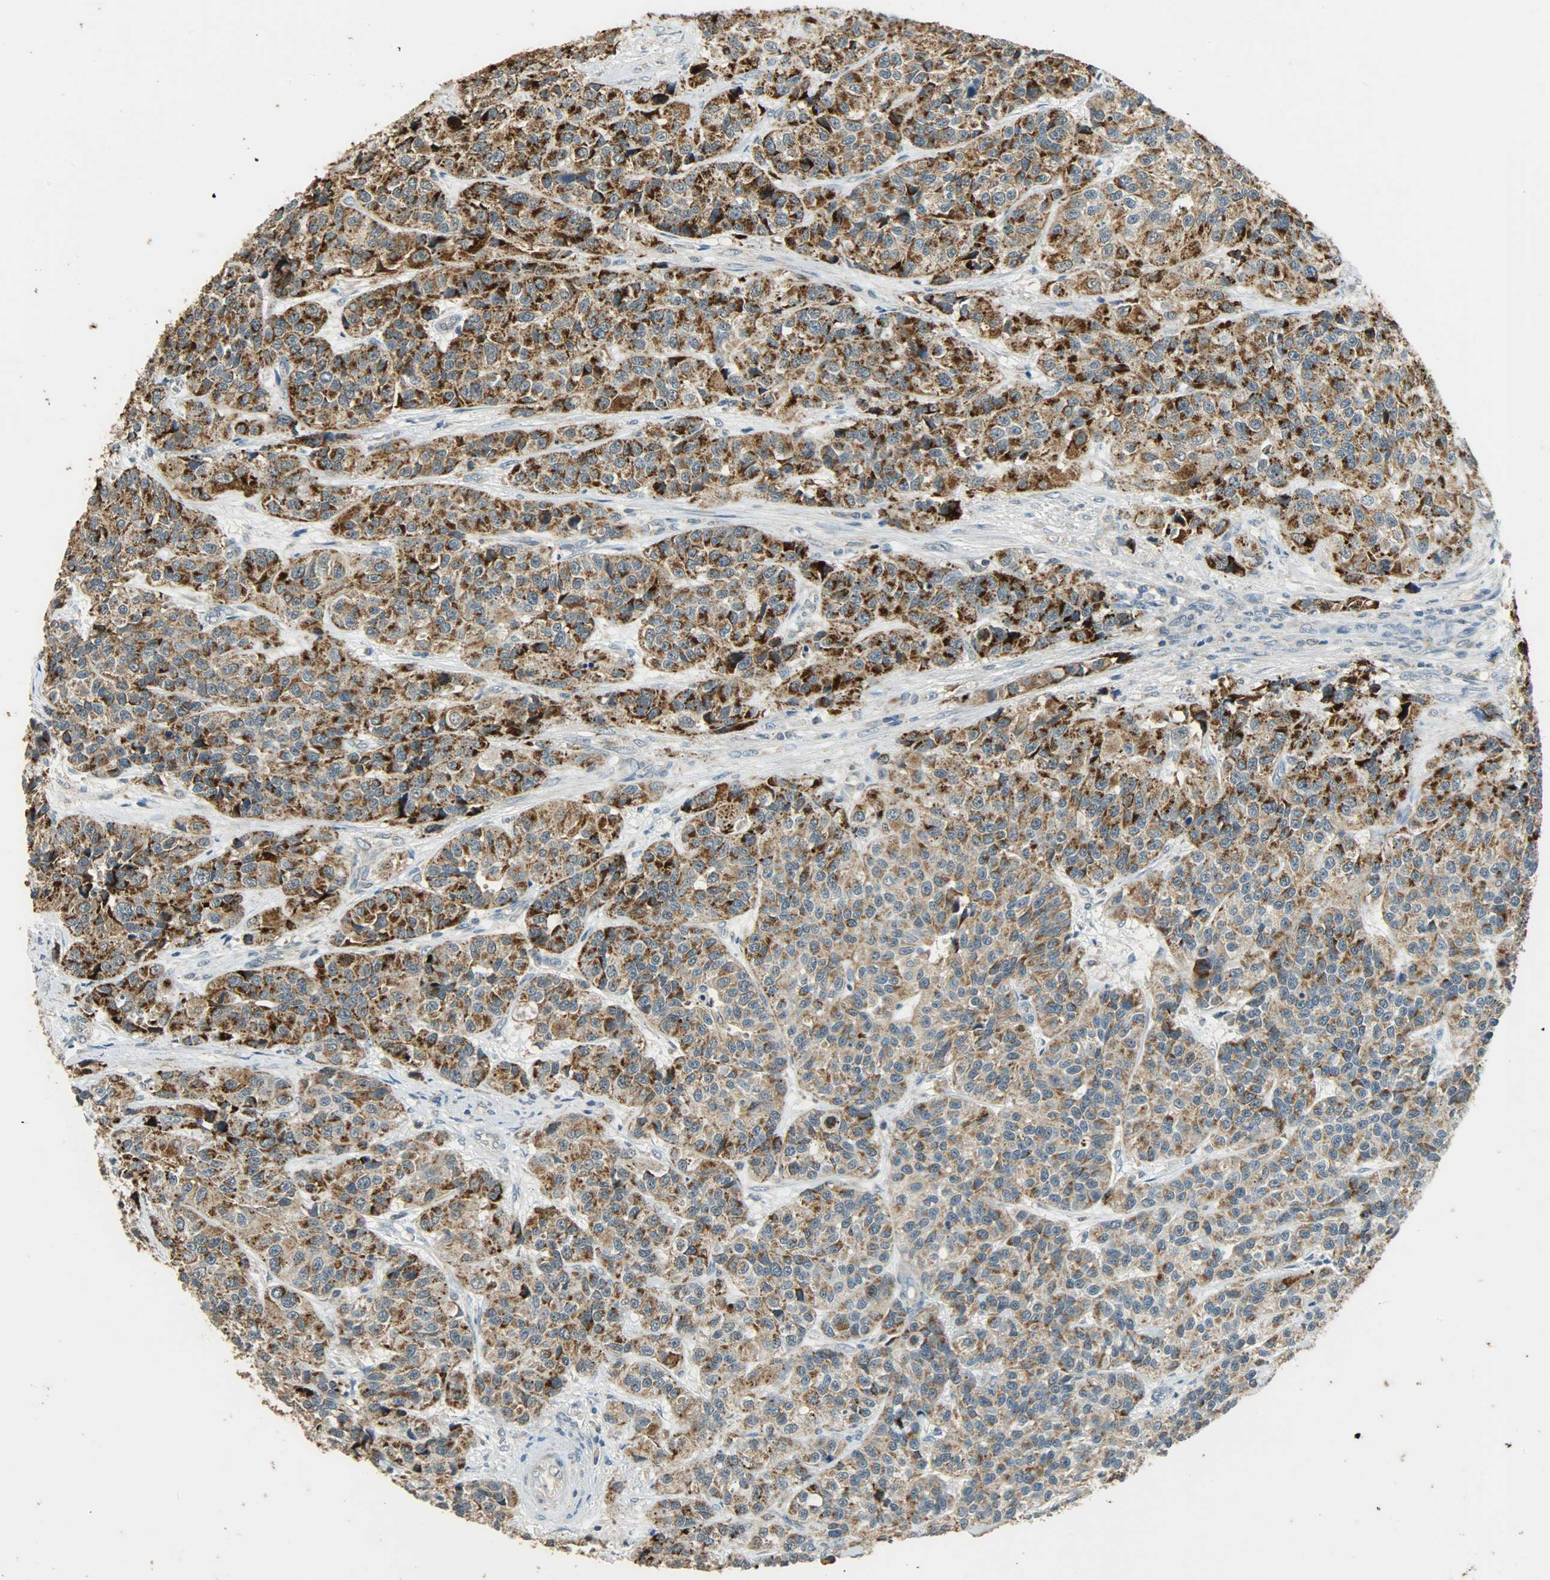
{"staining": {"intensity": "strong", "quantity": ">75%", "location": "cytoplasmic/membranous"}, "tissue": "urothelial cancer", "cell_type": "Tumor cells", "image_type": "cancer", "snomed": [{"axis": "morphology", "description": "Urothelial carcinoma, High grade"}, {"axis": "topography", "description": "Urinary bladder"}], "caption": "This histopathology image reveals immunohistochemistry staining of urothelial cancer, with high strong cytoplasmic/membranous expression in about >75% of tumor cells.", "gene": "HDHD5", "patient": {"sex": "female", "age": 81}}